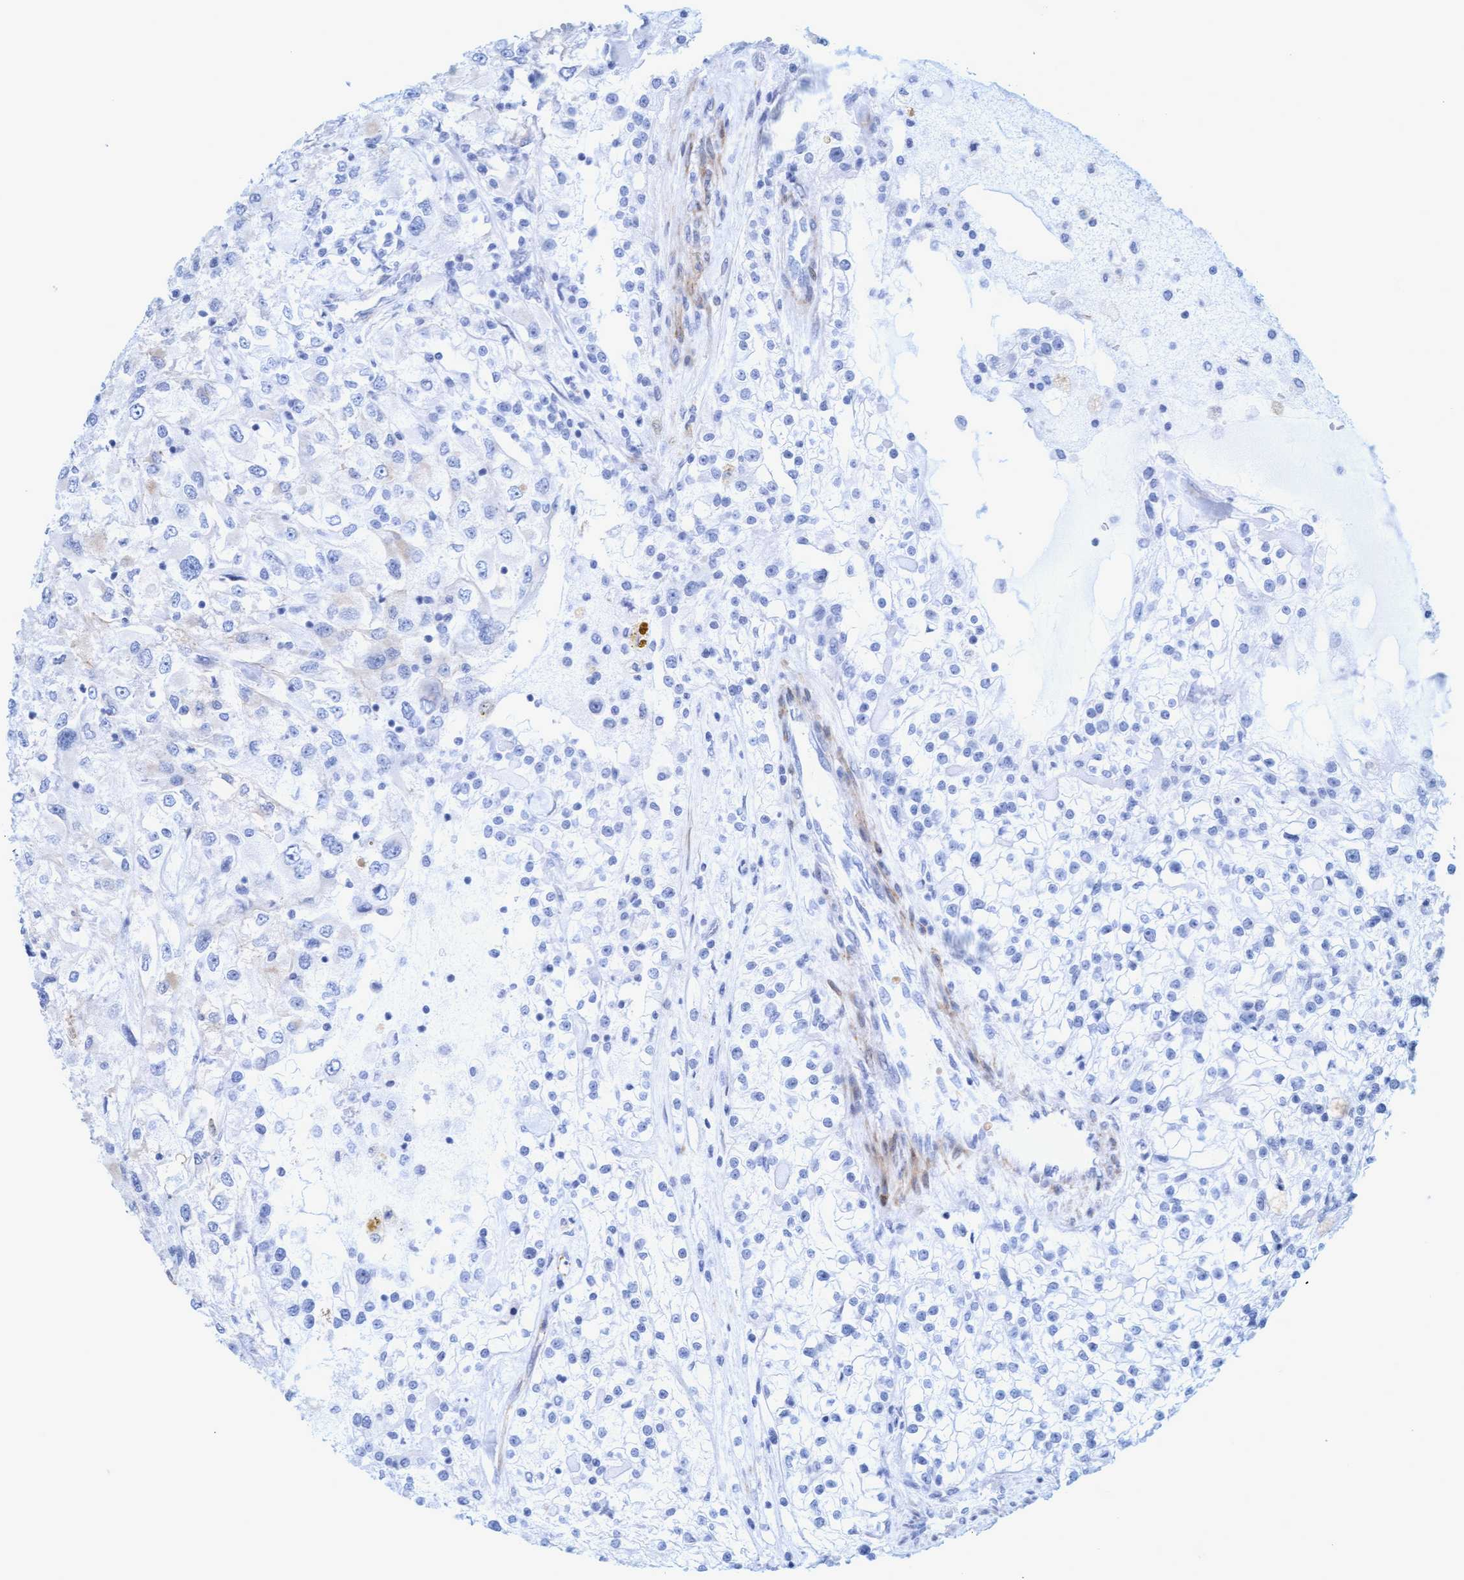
{"staining": {"intensity": "negative", "quantity": "none", "location": "none"}, "tissue": "renal cancer", "cell_type": "Tumor cells", "image_type": "cancer", "snomed": [{"axis": "morphology", "description": "Adenocarcinoma, NOS"}, {"axis": "topography", "description": "Kidney"}], "caption": "IHC of human adenocarcinoma (renal) displays no staining in tumor cells.", "gene": "MTFR1", "patient": {"sex": "female", "age": 52}}